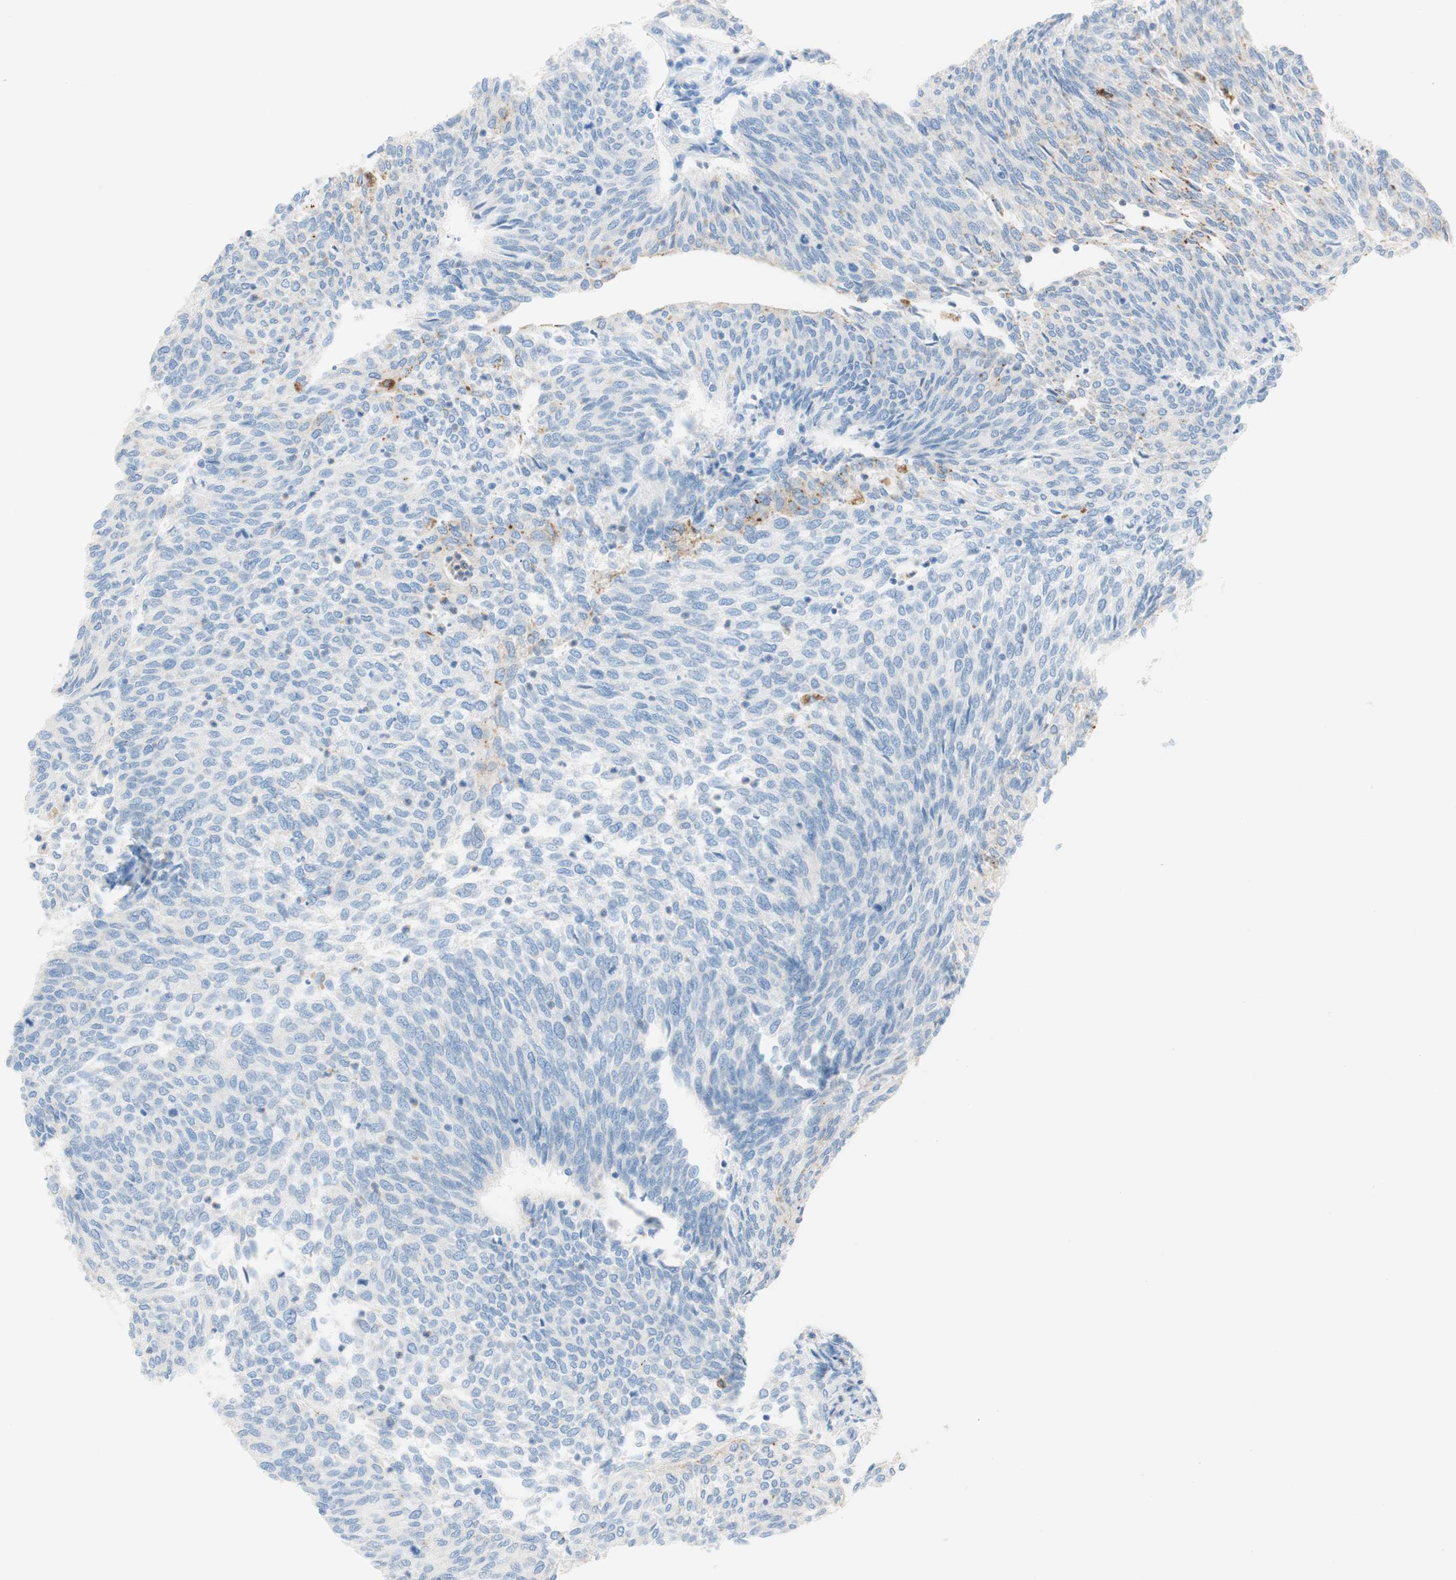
{"staining": {"intensity": "negative", "quantity": "none", "location": "none"}, "tissue": "urothelial cancer", "cell_type": "Tumor cells", "image_type": "cancer", "snomed": [{"axis": "morphology", "description": "Urothelial carcinoma, Low grade"}, {"axis": "topography", "description": "Urinary bladder"}], "caption": "IHC micrograph of neoplastic tissue: human urothelial cancer stained with DAB exhibits no significant protein positivity in tumor cells.", "gene": "CEACAM1", "patient": {"sex": "female", "age": 79}}